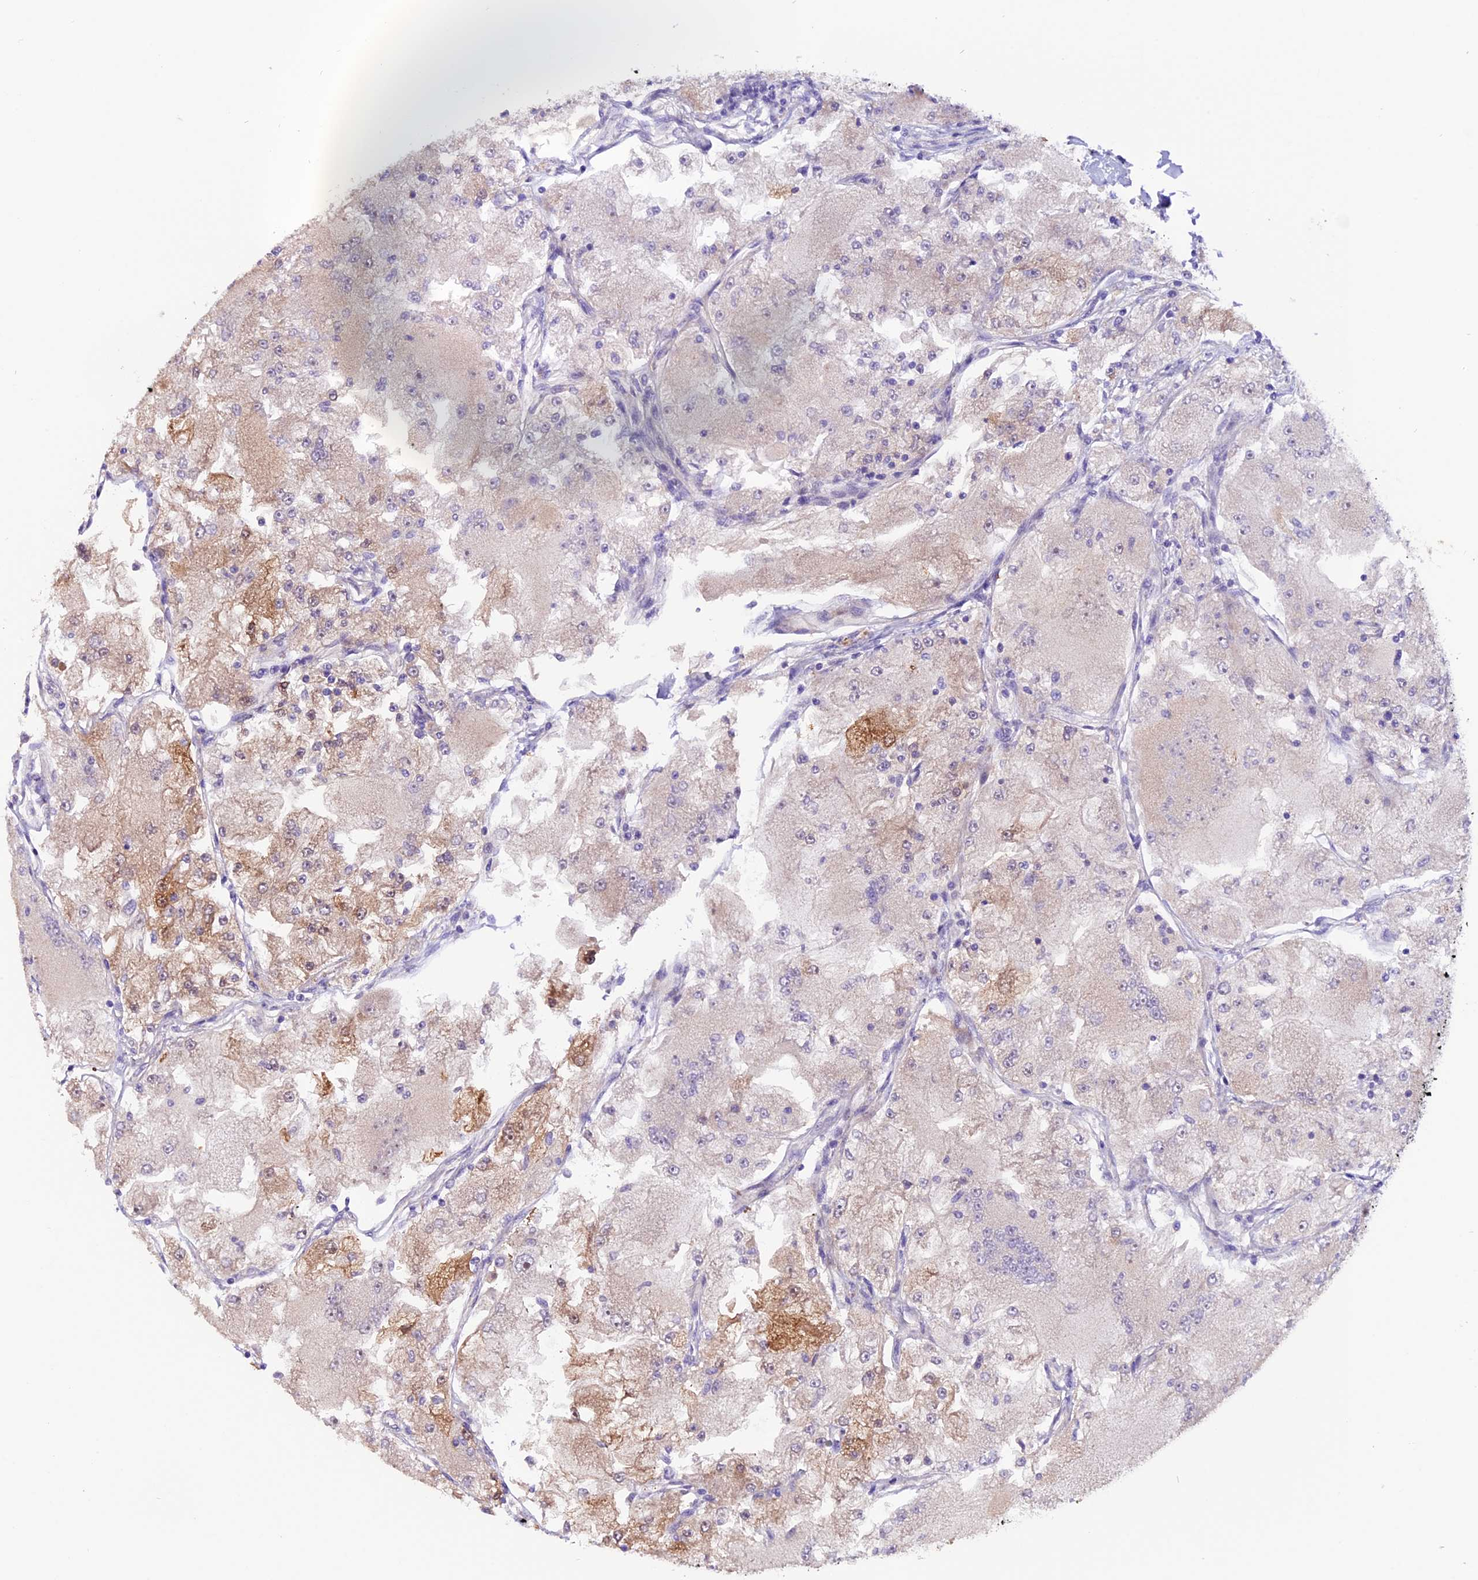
{"staining": {"intensity": "negative", "quantity": "none", "location": "none"}, "tissue": "renal cancer", "cell_type": "Tumor cells", "image_type": "cancer", "snomed": [{"axis": "morphology", "description": "Adenocarcinoma, NOS"}, {"axis": "topography", "description": "Kidney"}], "caption": "The photomicrograph reveals no significant positivity in tumor cells of renal cancer.", "gene": "DDX28", "patient": {"sex": "female", "age": 72}}